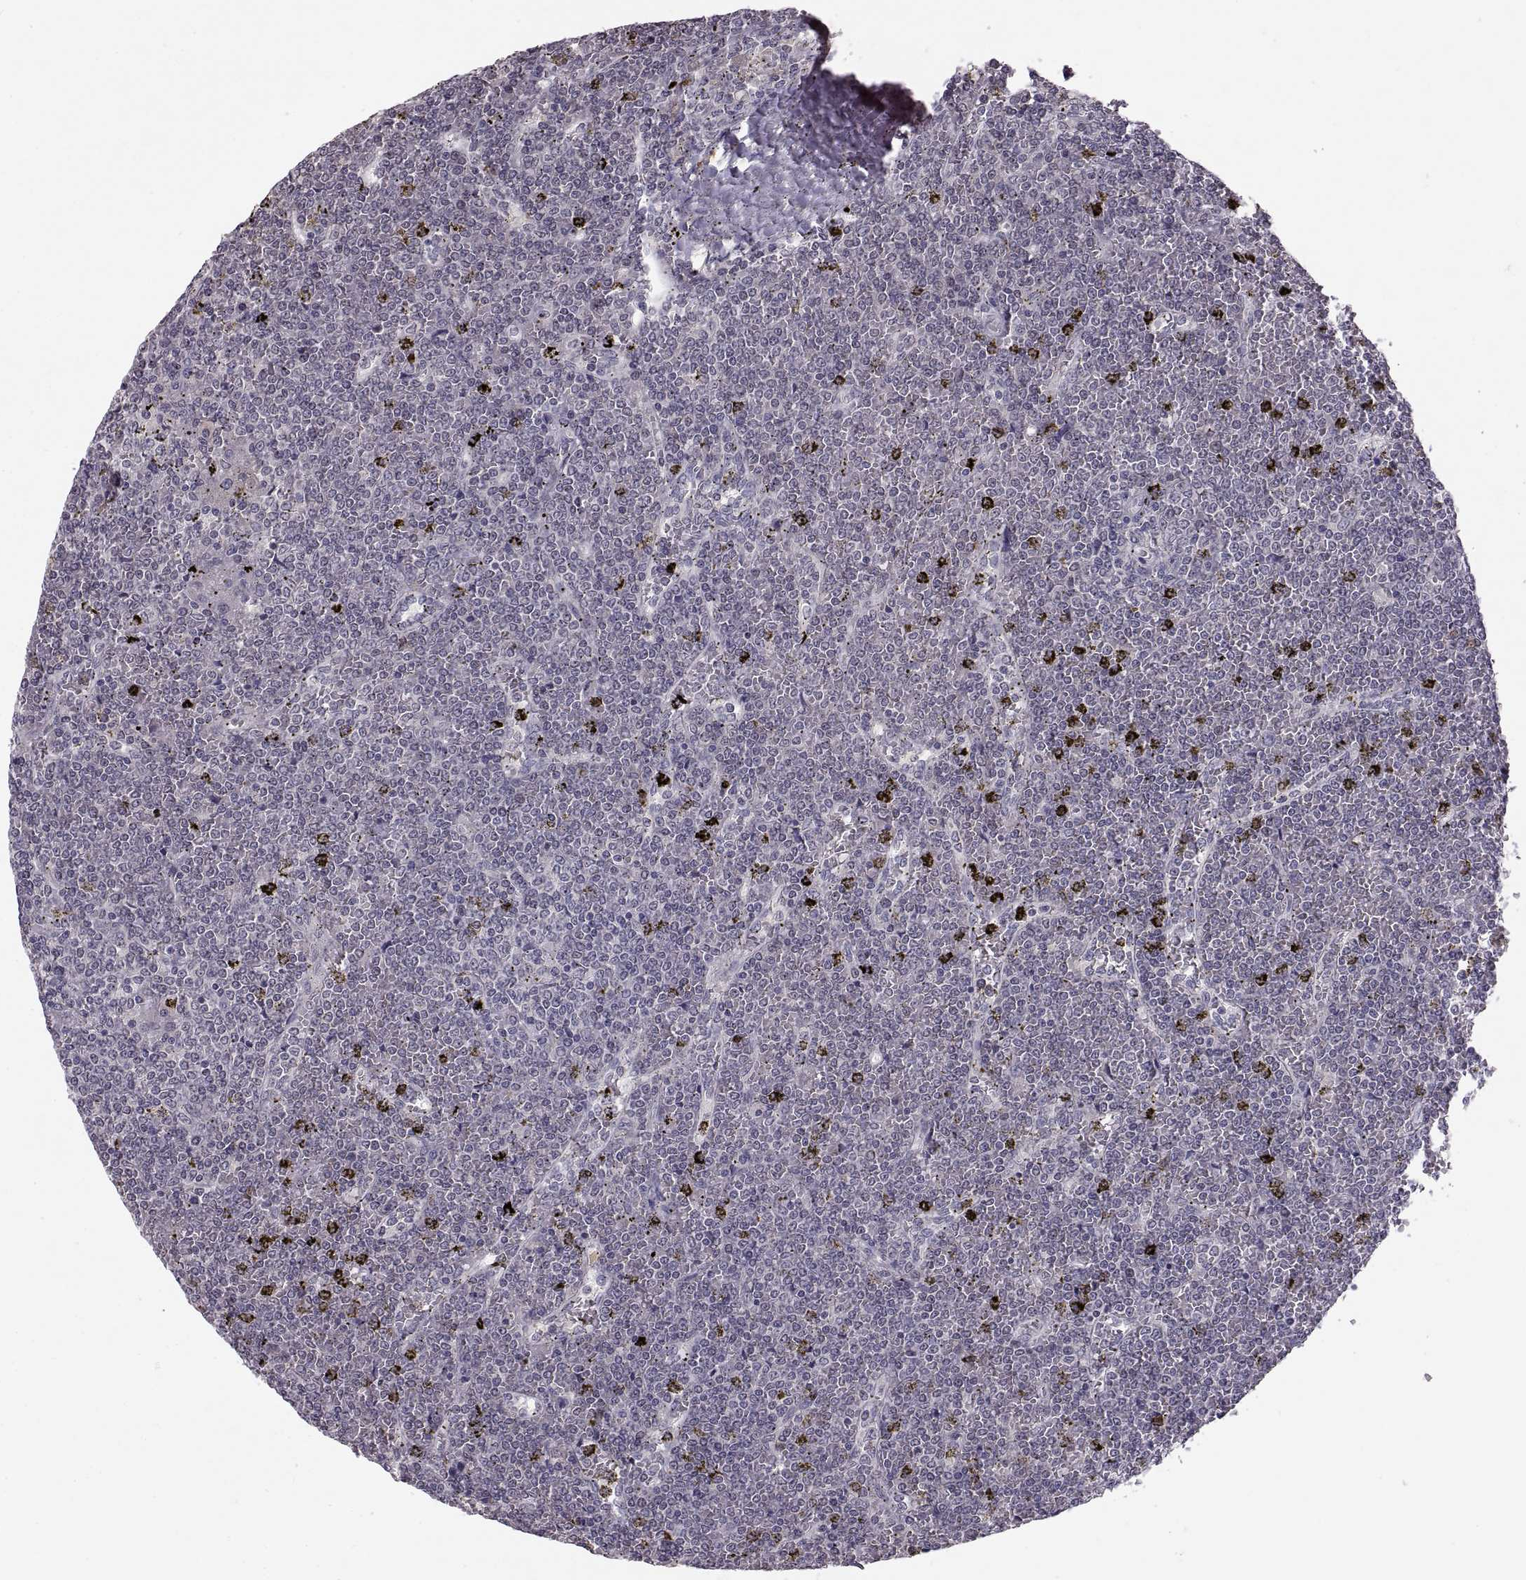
{"staining": {"intensity": "negative", "quantity": "none", "location": "none"}, "tissue": "lymphoma", "cell_type": "Tumor cells", "image_type": "cancer", "snomed": [{"axis": "morphology", "description": "Malignant lymphoma, non-Hodgkin's type, Low grade"}, {"axis": "topography", "description": "Spleen"}], "caption": "Immunohistochemical staining of low-grade malignant lymphoma, non-Hodgkin's type exhibits no significant expression in tumor cells.", "gene": "PAX2", "patient": {"sex": "female", "age": 19}}